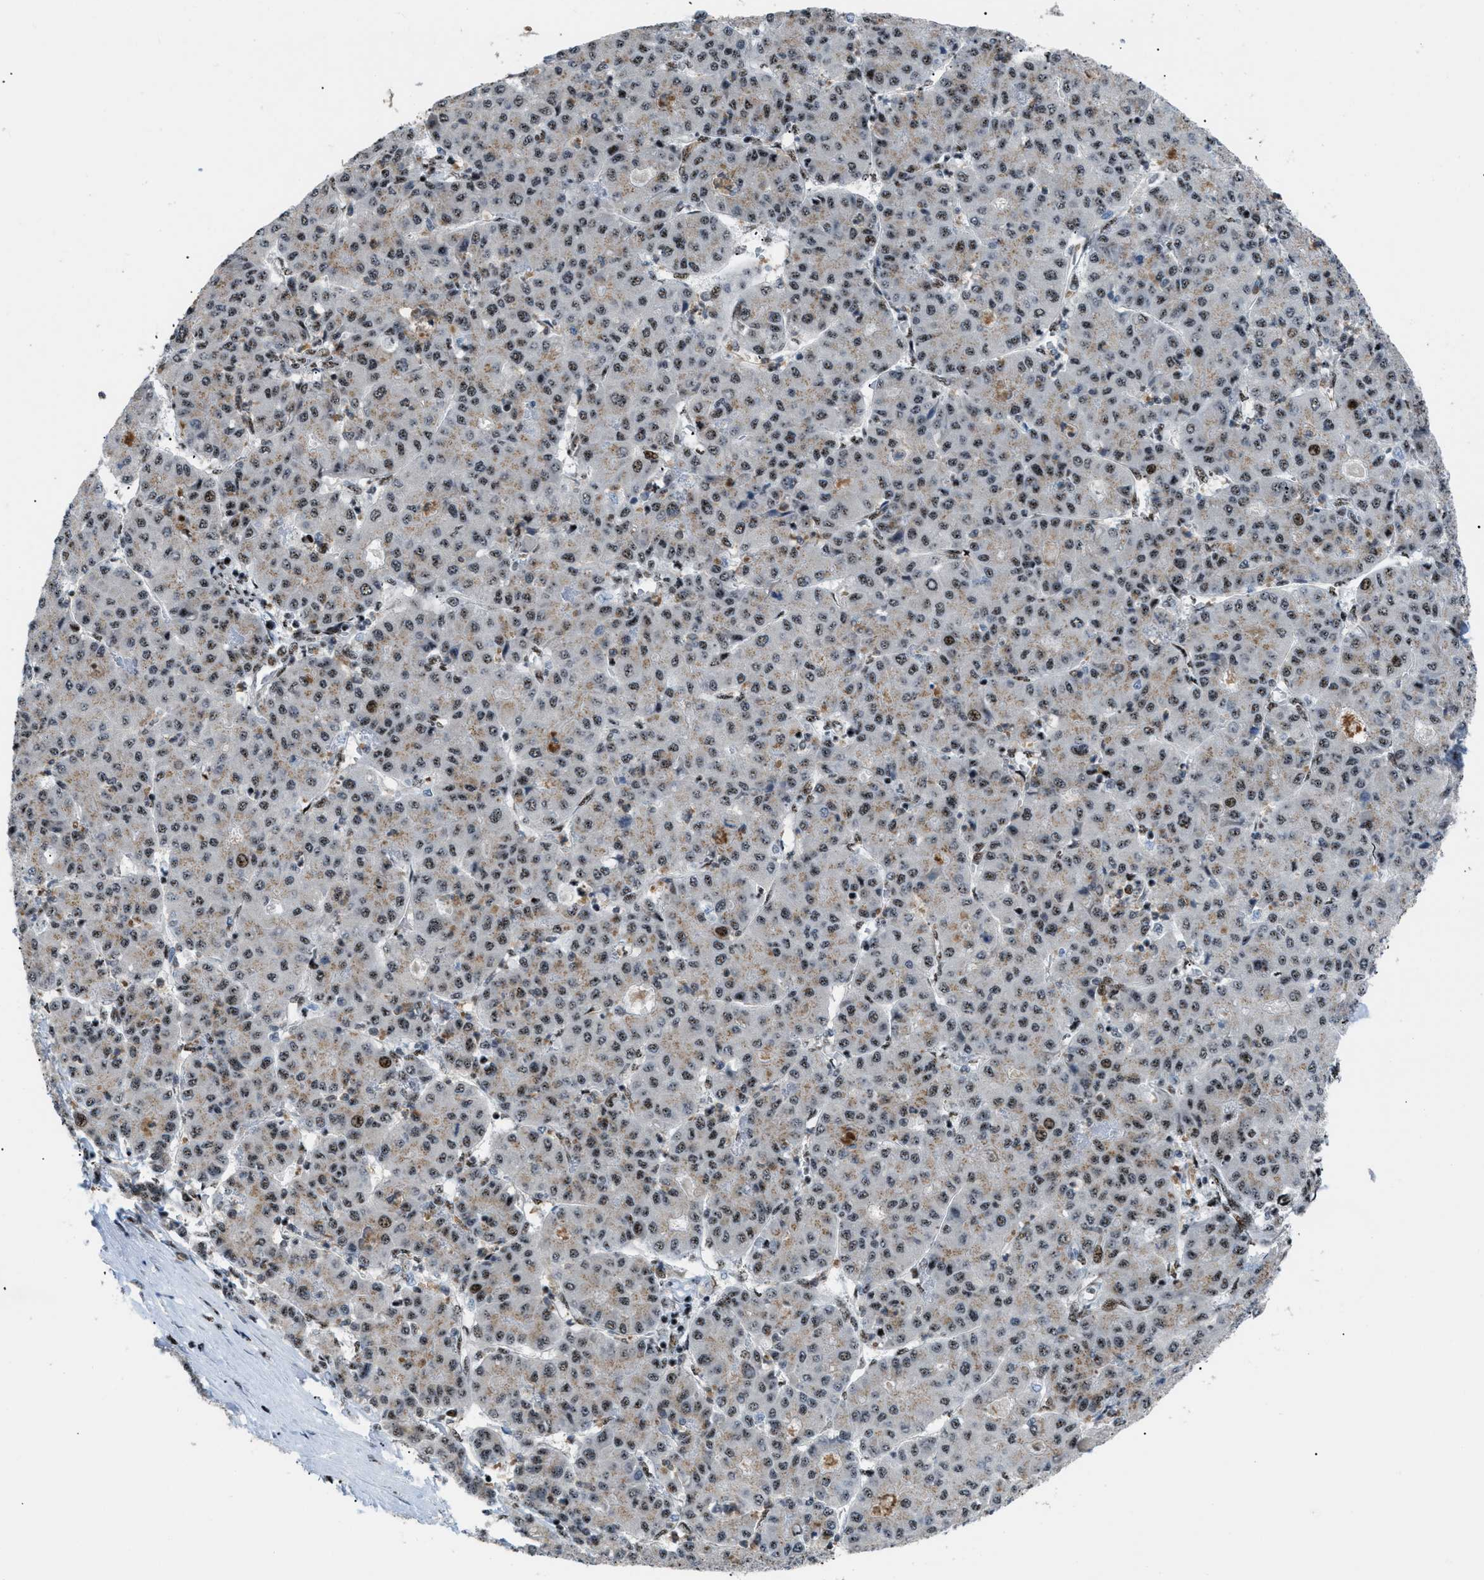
{"staining": {"intensity": "moderate", "quantity": ">75%", "location": "nuclear"}, "tissue": "liver cancer", "cell_type": "Tumor cells", "image_type": "cancer", "snomed": [{"axis": "morphology", "description": "Carcinoma, Hepatocellular, NOS"}, {"axis": "topography", "description": "Liver"}], "caption": "Liver cancer (hepatocellular carcinoma) tissue demonstrates moderate nuclear expression in approximately >75% of tumor cells (DAB = brown stain, brightfield microscopy at high magnification).", "gene": "CDR2", "patient": {"sex": "male", "age": 65}}